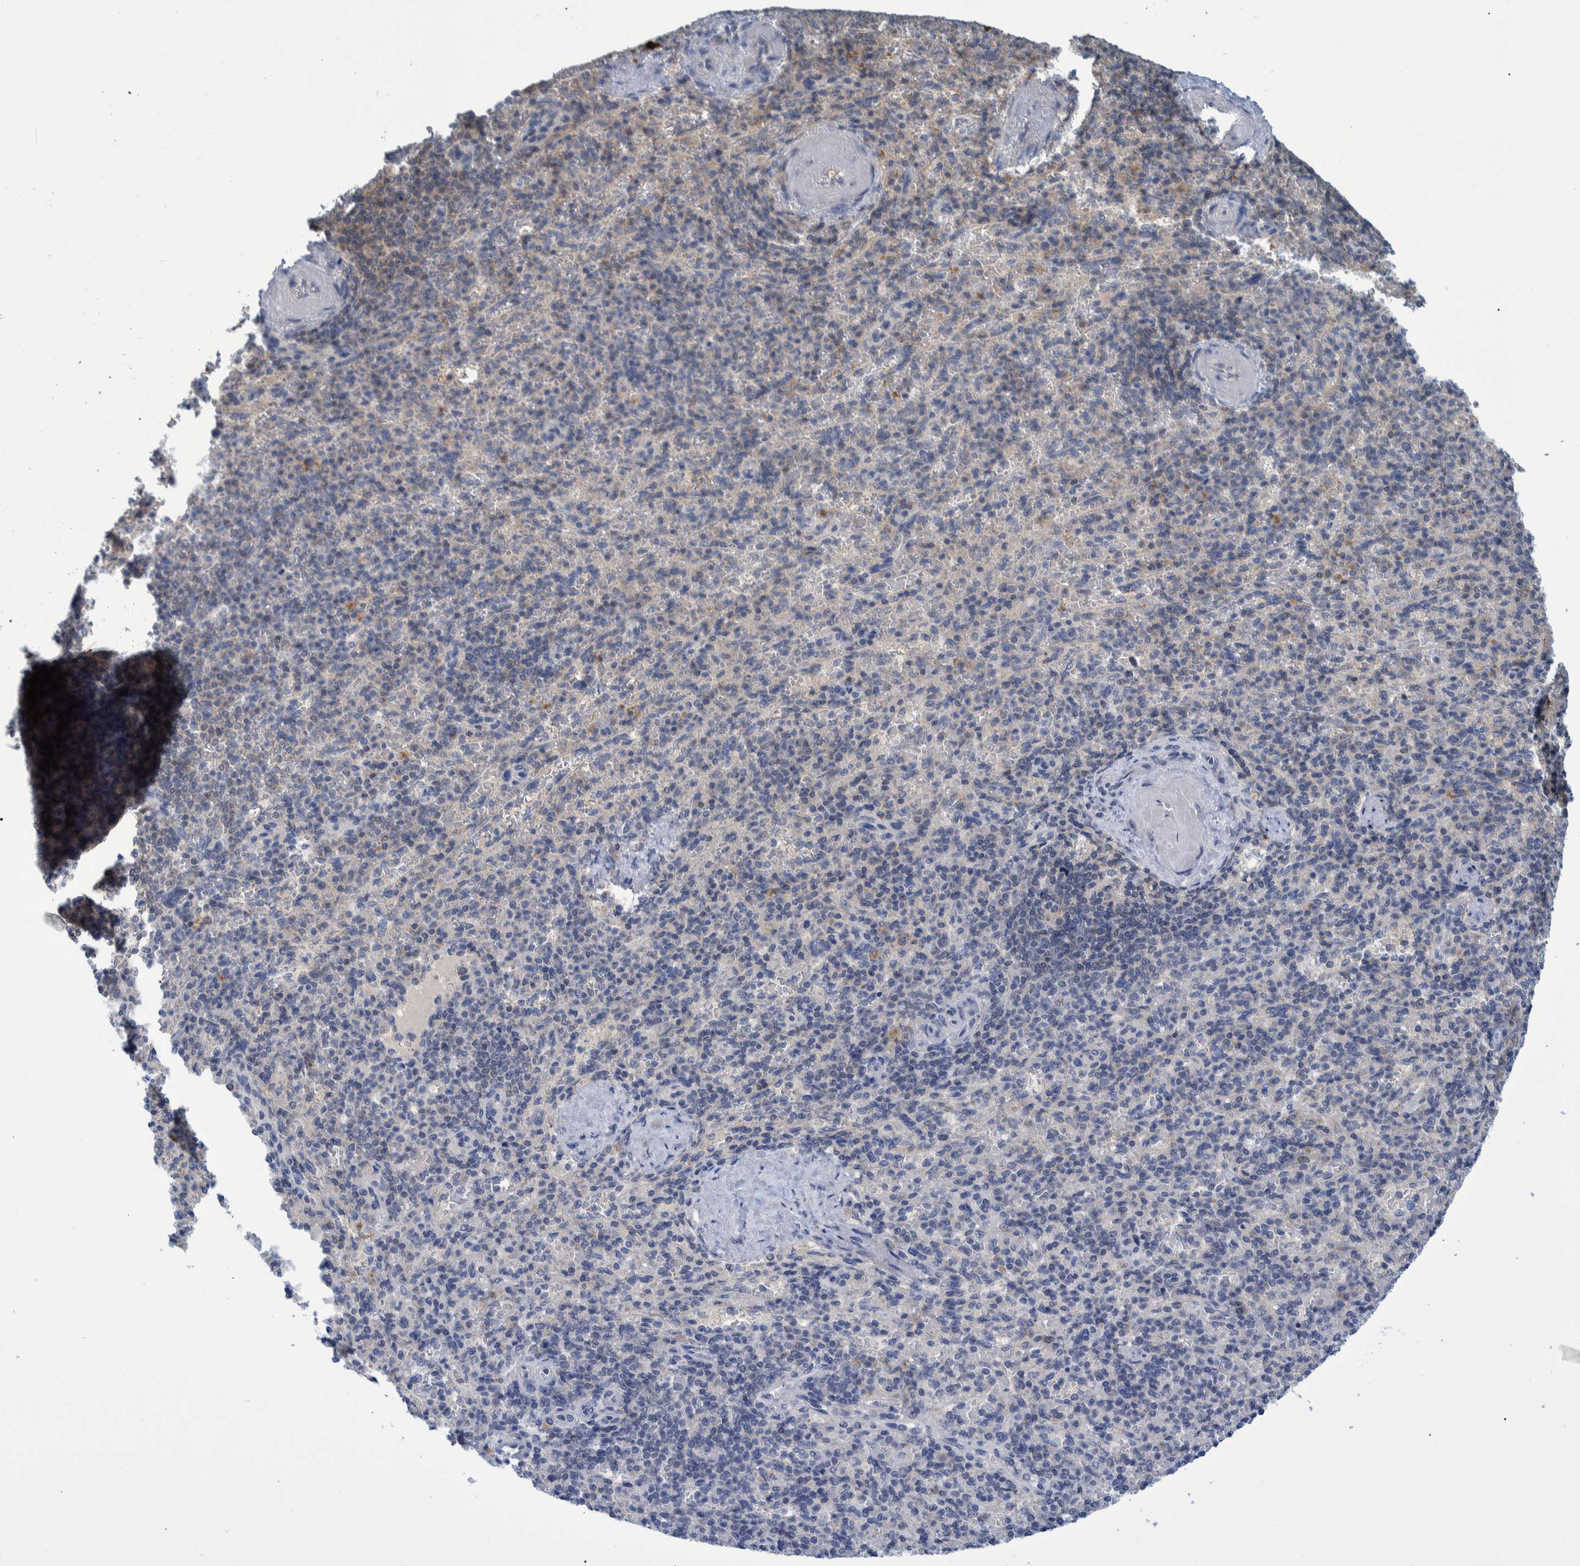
{"staining": {"intensity": "negative", "quantity": "none", "location": "none"}, "tissue": "spleen", "cell_type": "Cells in red pulp", "image_type": "normal", "snomed": [{"axis": "morphology", "description": "Normal tissue, NOS"}, {"axis": "topography", "description": "Spleen"}], "caption": "Immunohistochemical staining of normal spleen shows no significant expression in cells in red pulp.", "gene": "PCYT2", "patient": {"sex": "female", "age": 74}}